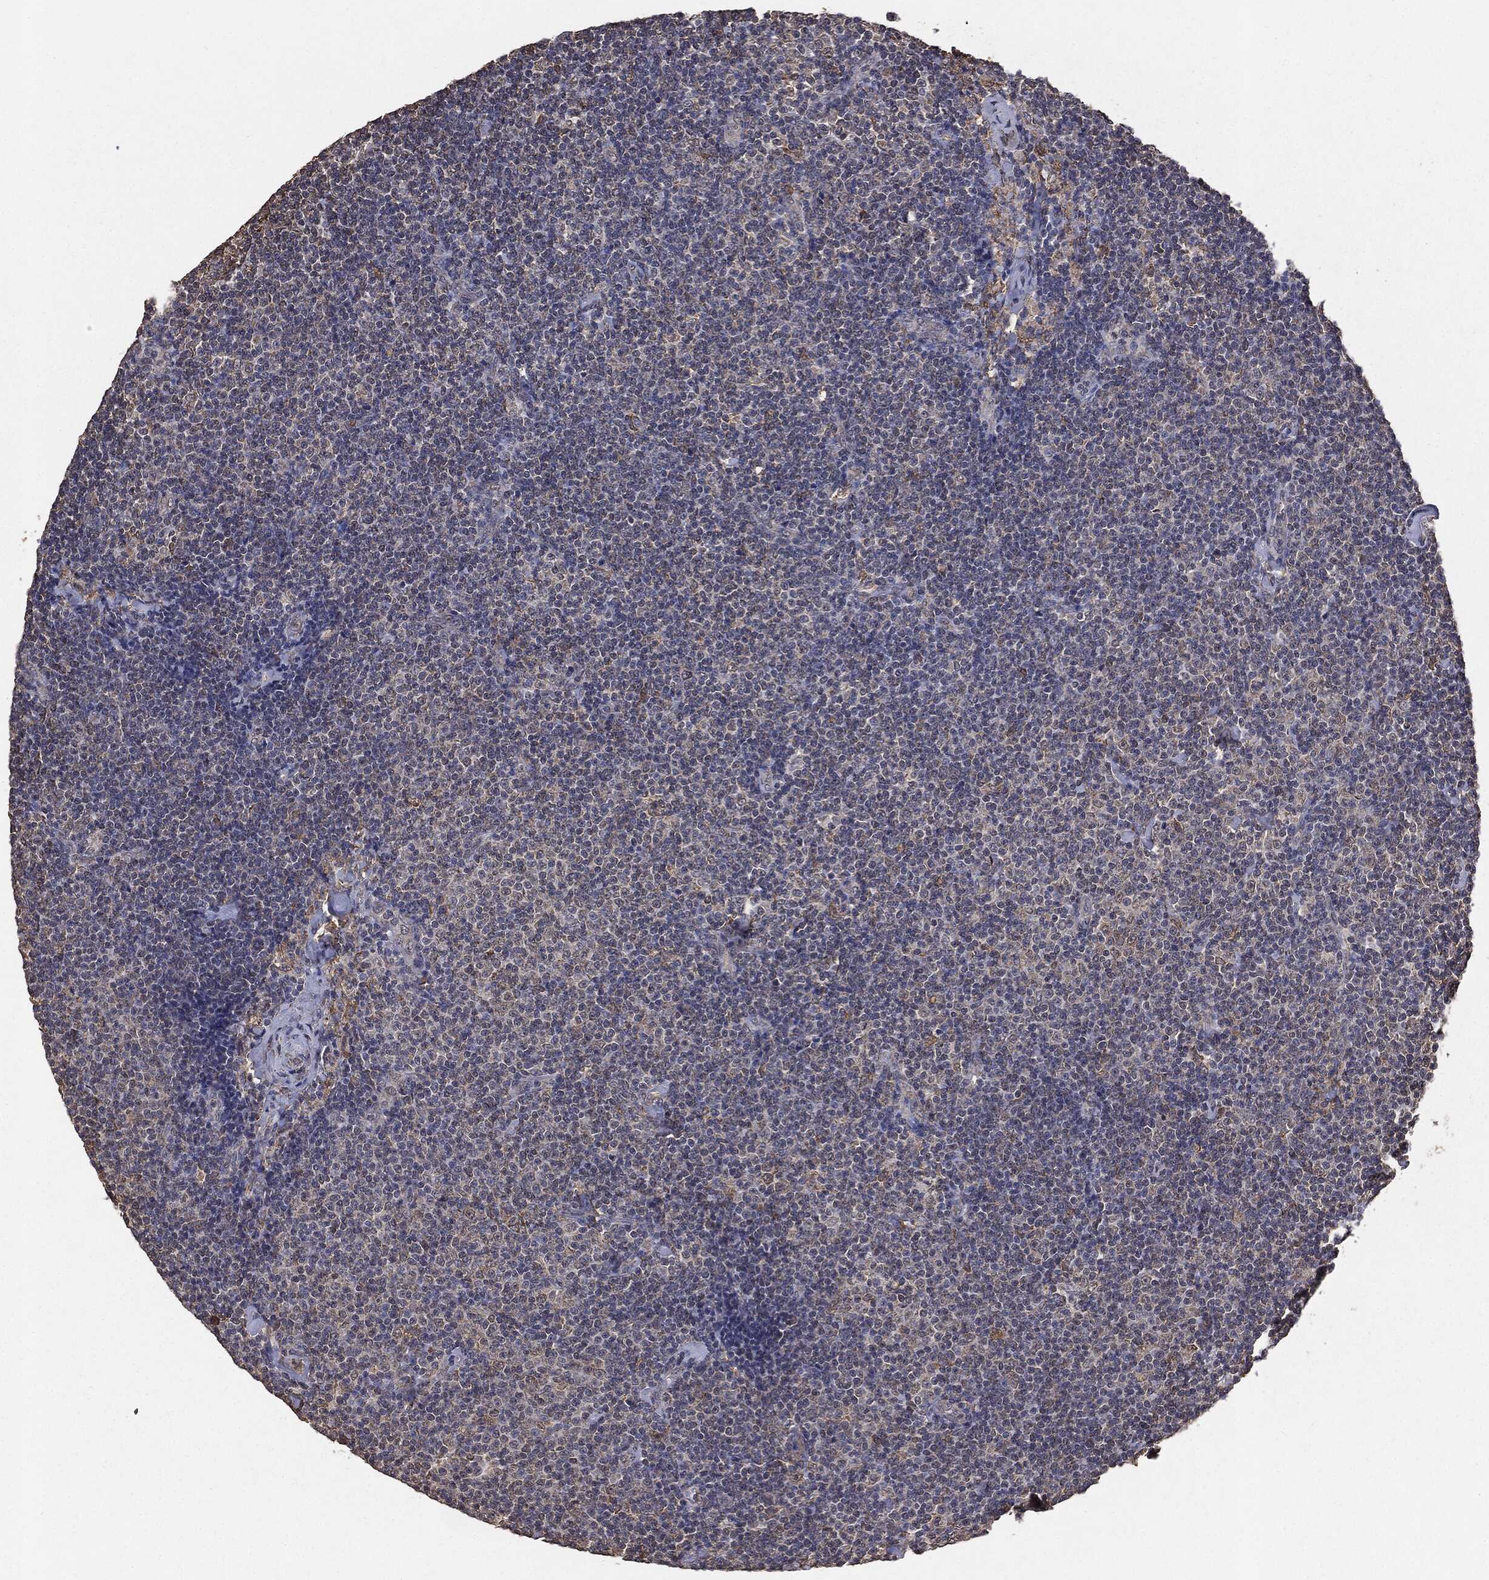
{"staining": {"intensity": "negative", "quantity": "none", "location": "none"}, "tissue": "lymphoma", "cell_type": "Tumor cells", "image_type": "cancer", "snomed": [{"axis": "morphology", "description": "Malignant lymphoma, non-Hodgkin's type, Low grade"}, {"axis": "topography", "description": "Lymph node"}], "caption": "Immunohistochemistry (IHC) of lymphoma demonstrates no positivity in tumor cells.", "gene": "MTOR", "patient": {"sex": "male", "age": 81}}